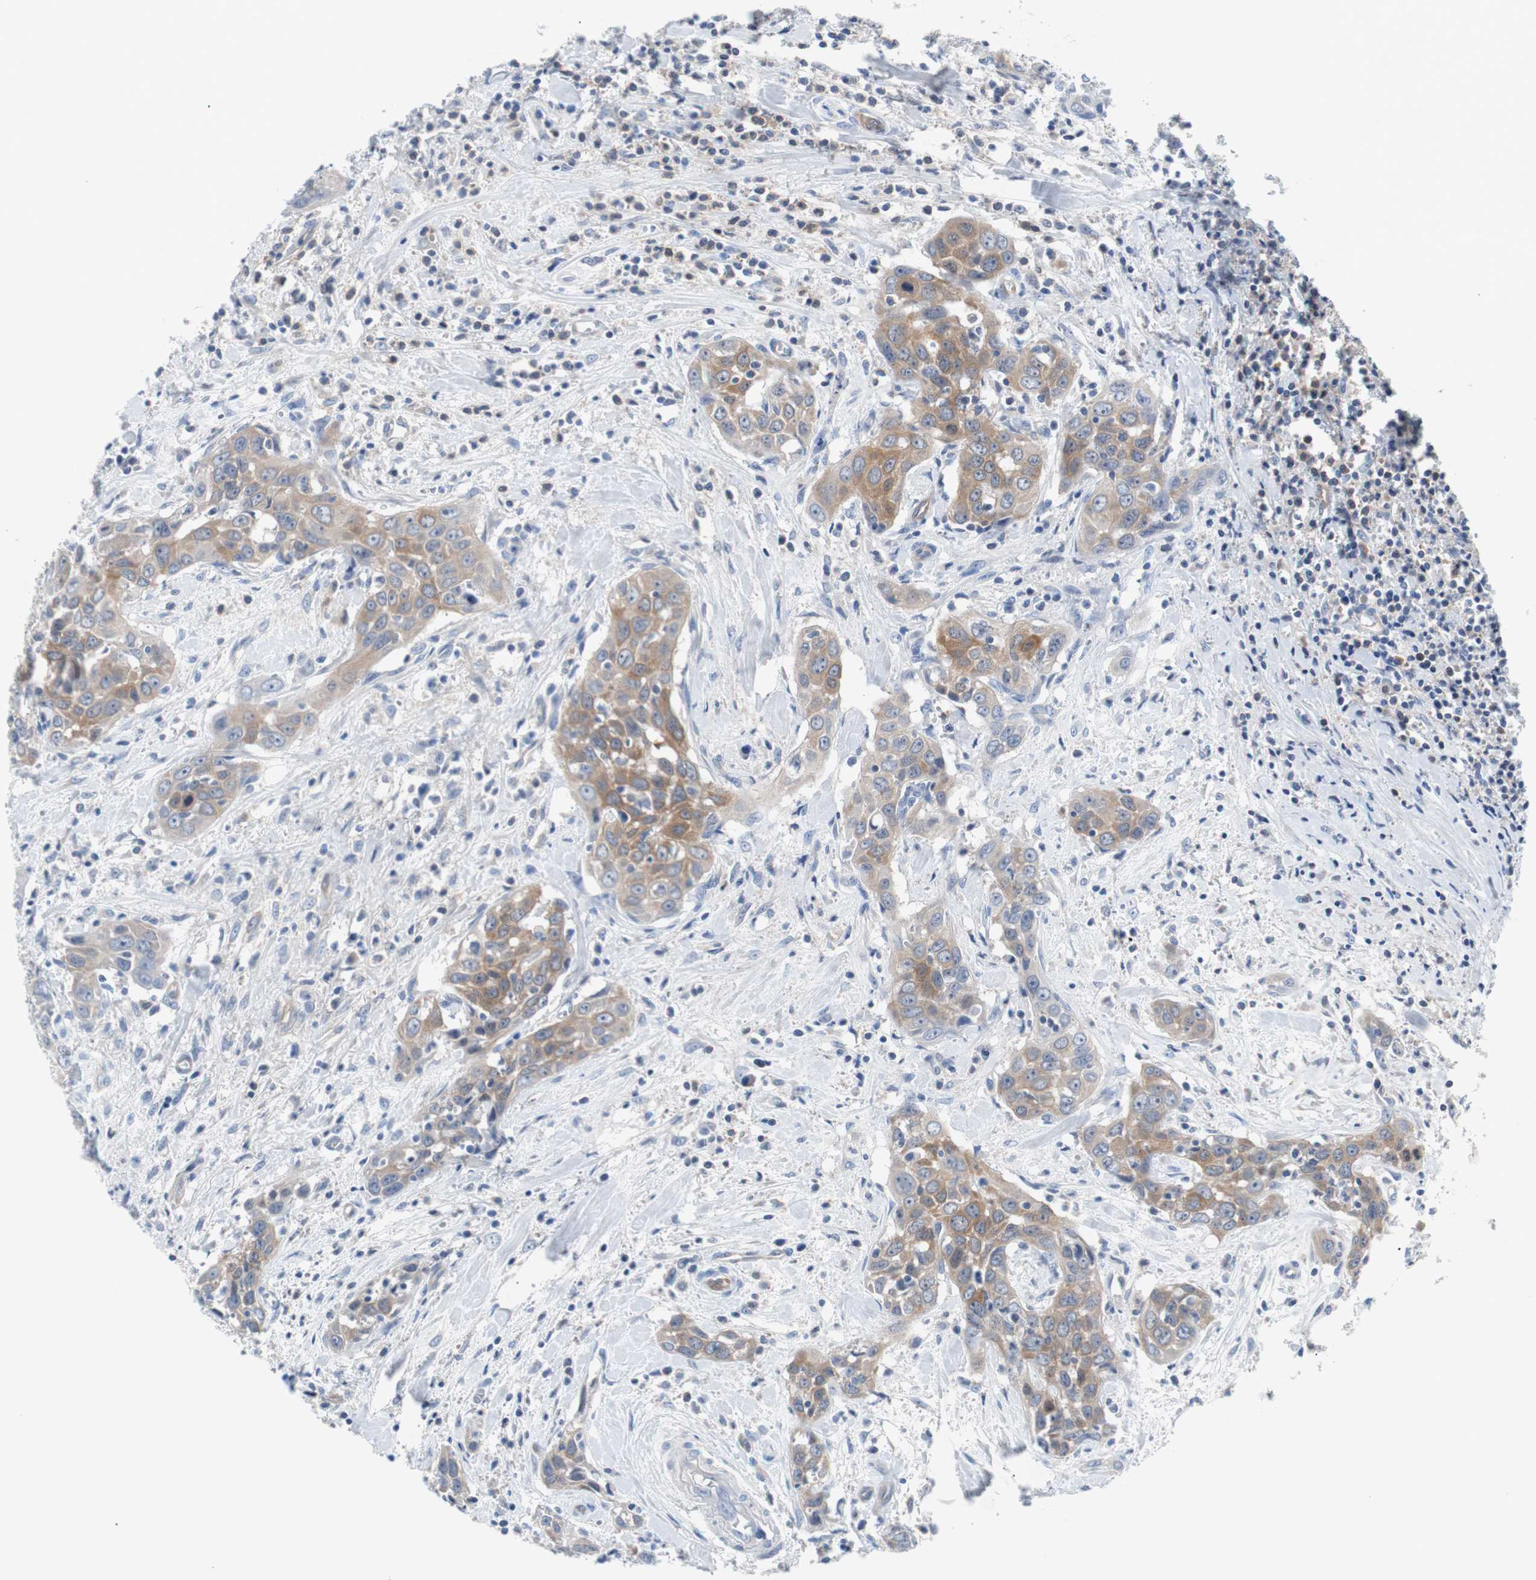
{"staining": {"intensity": "moderate", "quantity": ">75%", "location": "cytoplasmic/membranous"}, "tissue": "head and neck cancer", "cell_type": "Tumor cells", "image_type": "cancer", "snomed": [{"axis": "morphology", "description": "Squamous cell carcinoma, NOS"}, {"axis": "topography", "description": "Oral tissue"}, {"axis": "topography", "description": "Head-Neck"}], "caption": "IHC of human squamous cell carcinoma (head and neck) shows medium levels of moderate cytoplasmic/membranous staining in about >75% of tumor cells.", "gene": "EEF2K", "patient": {"sex": "female", "age": 50}}